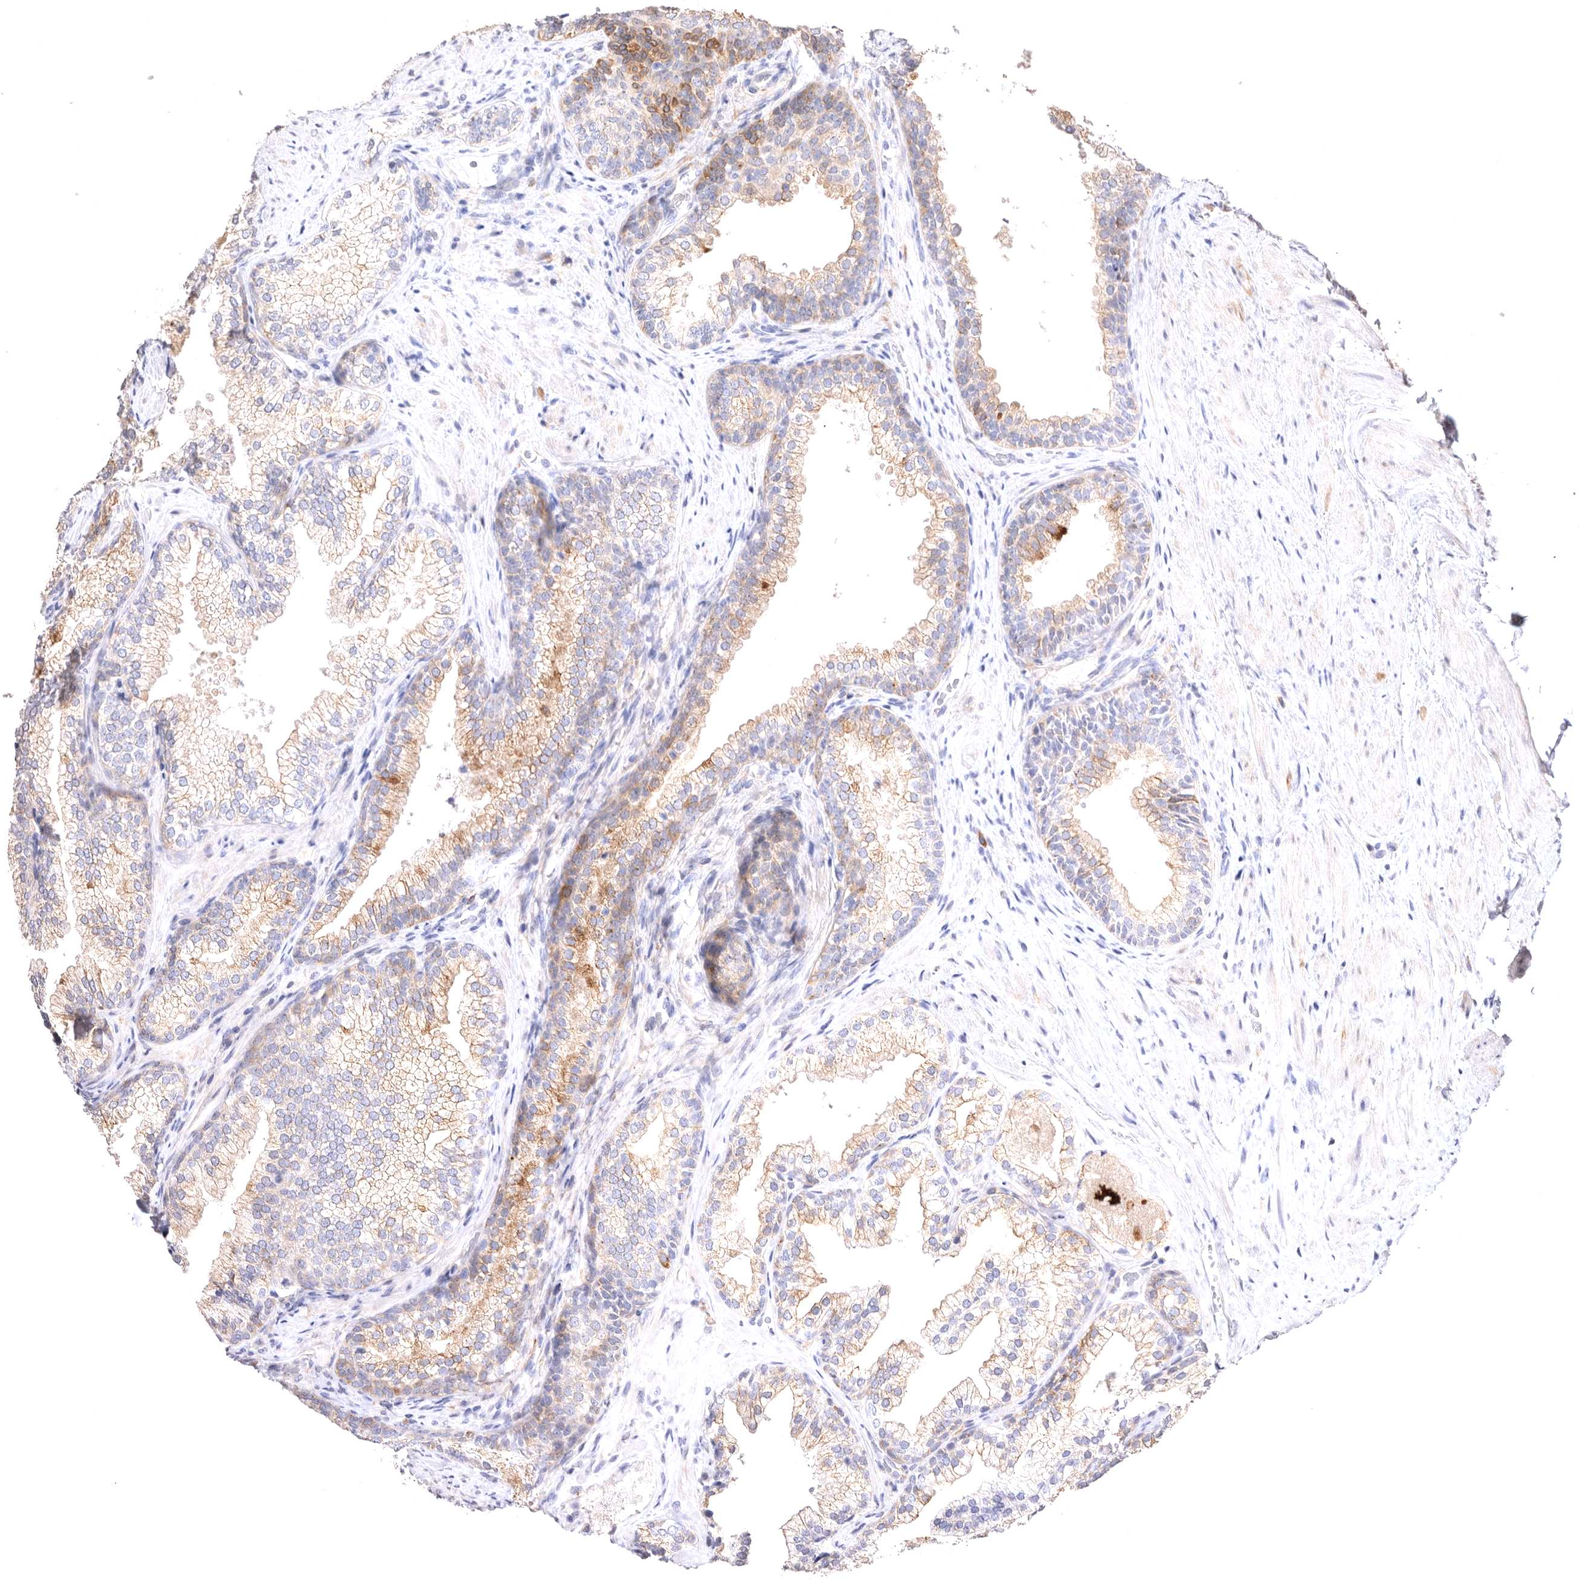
{"staining": {"intensity": "moderate", "quantity": "<25%", "location": "cytoplasmic/membranous"}, "tissue": "prostate", "cell_type": "Glandular cells", "image_type": "normal", "snomed": [{"axis": "morphology", "description": "Normal tissue, NOS"}, {"axis": "topography", "description": "Prostate"}], "caption": "The photomicrograph displays a brown stain indicating the presence of a protein in the cytoplasmic/membranous of glandular cells in prostate.", "gene": "VPS45", "patient": {"sex": "male", "age": 76}}